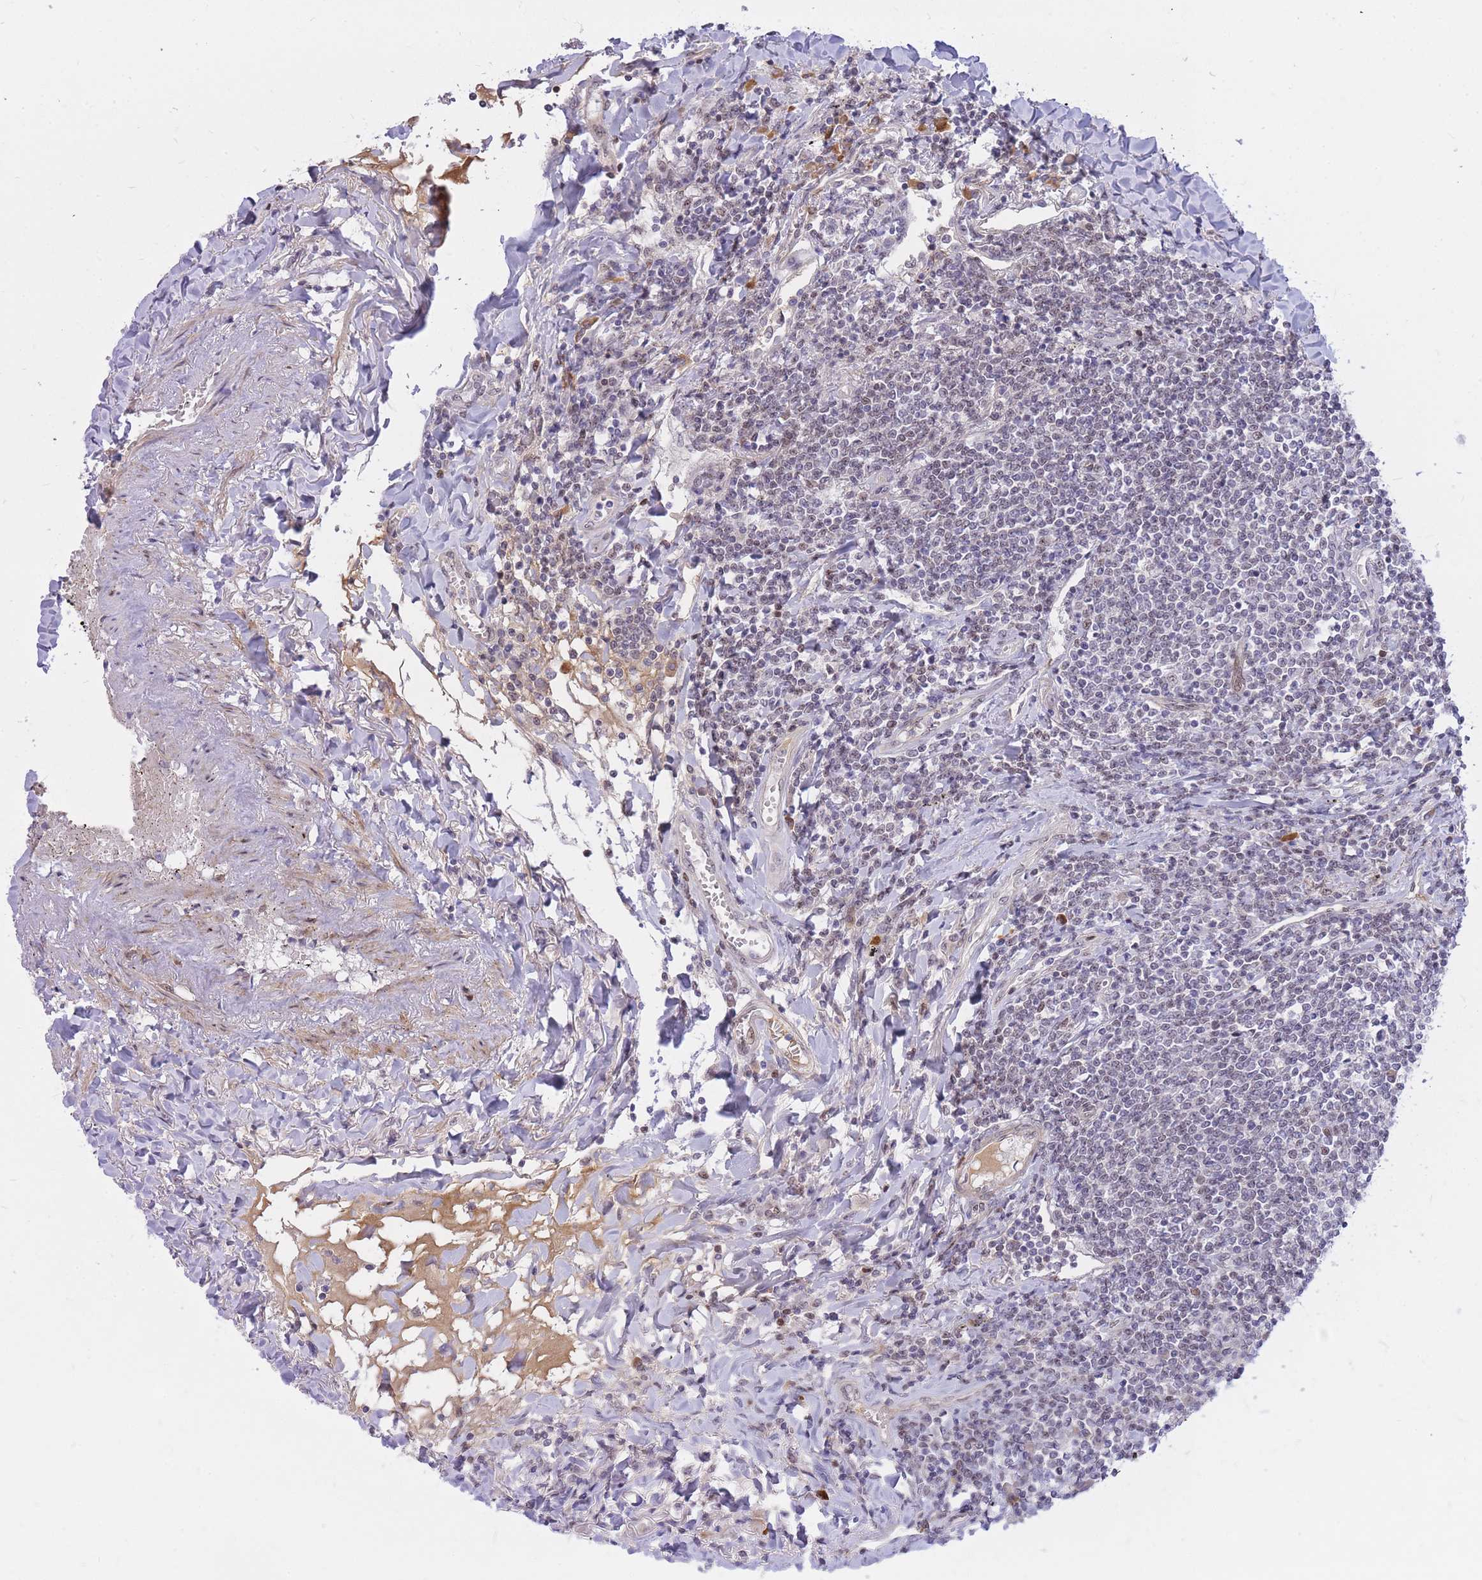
{"staining": {"intensity": "negative", "quantity": "none", "location": "none"}, "tissue": "lymphoma", "cell_type": "Tumor cells", "image_type": "cancer", "snomed": [{"axis": "morphology", "description": "Malignant lymphoma, non-Hodgkin's type, Low grade"}, {"axis": "topography", "description": "Lung"}], "caption": "This is an IHC image of lymphoma. There is no staining in tumor cells.", "gene": "TLE2", "patient": {"sex": "female", "age": 71}}